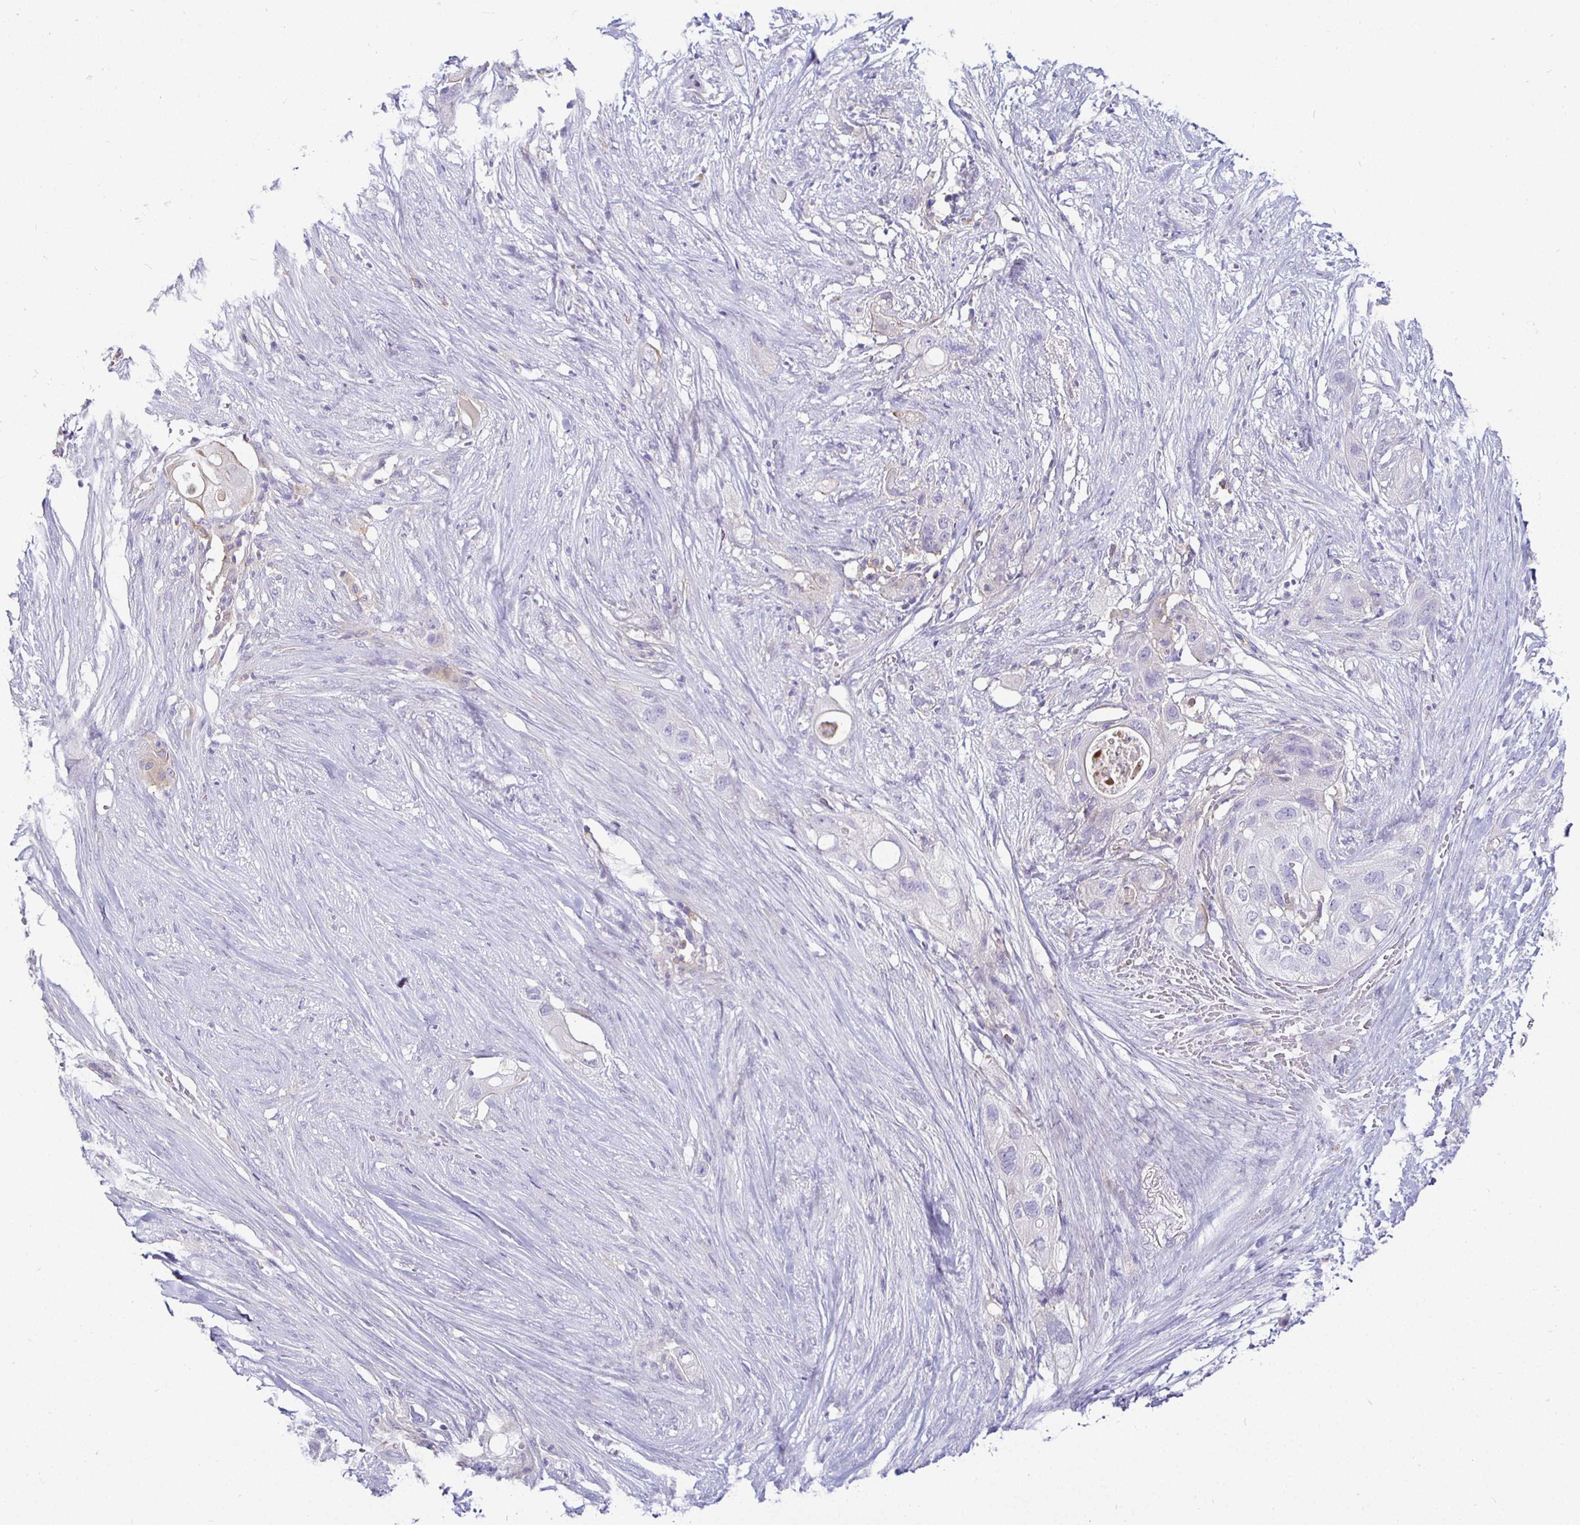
{"staining": {"intensity": "negative", "quantity": "none", "location": "none"}, "tissue": "pancreatic cancer", "cell_type": "Tumor cells", "image_type": "cancer", "snomed": [{"axis": "morphology", "description": "Adenocarcinoma, NOS"}, {"axis": "topography", "description": "Pancreas"}], "caption": "A high-resolution micrograph shows immunohistochemistry staining of pancreatic adenocarcinoma, which demonstrates no significant staining in tumor cells.", "gene": "SIRPA", "patient": {"sex": "female", "age": 72}}